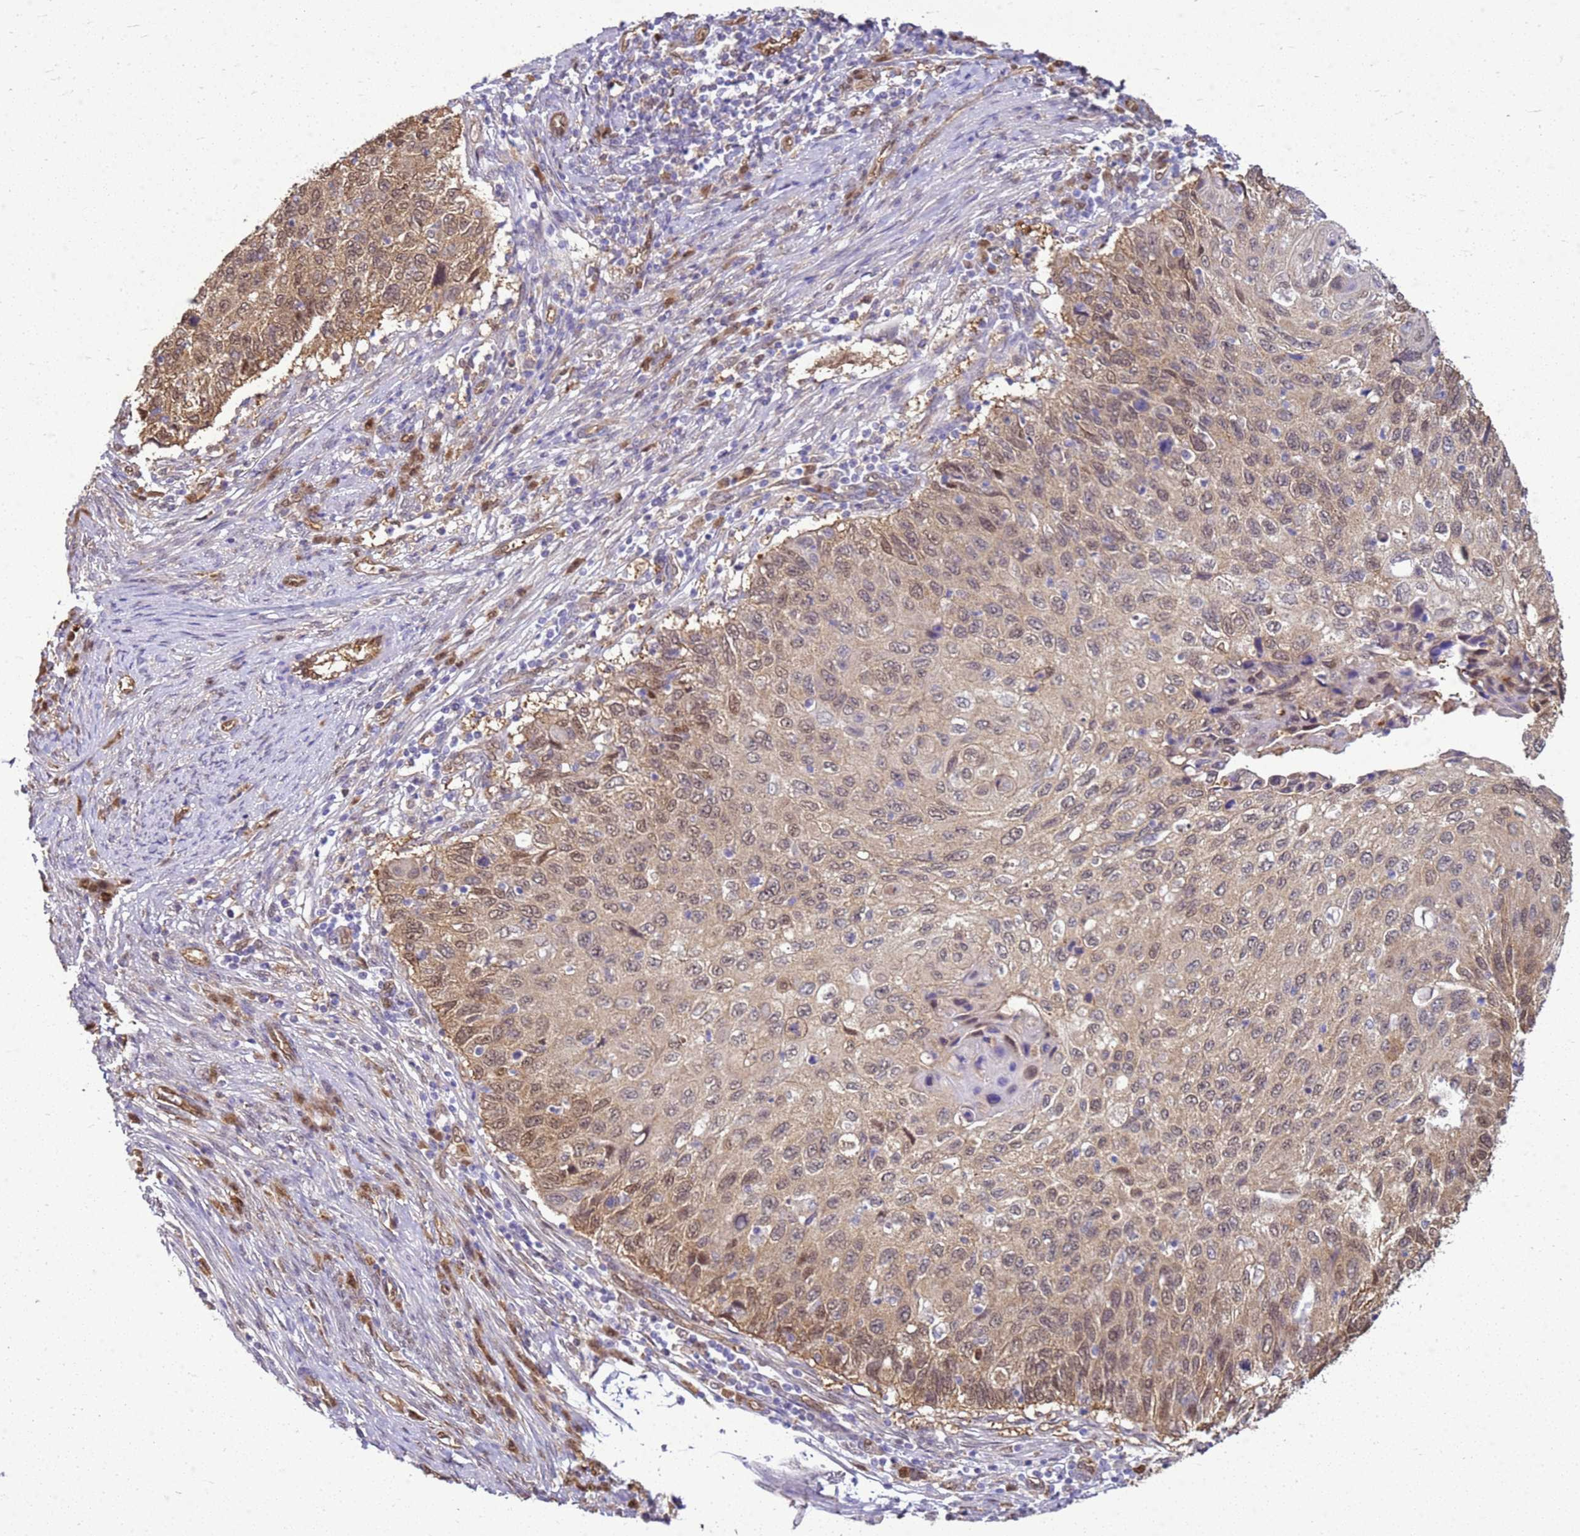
{"staining": {"intensity": "weak", "quantity": ">75%", "location": "cytoplasmic/membranous,nuclear"}, "tissue": "cervical cancer", "cell_type": "Tumor cells", "image_type": "cancer", "snomed": [{"axis": "morphology", "description": "Squamous cell carcinoma, NOS"}, {"axis": "topography", "description": "Cervix"}], "caption": "A brown stain highlights weak cytoplasmic/membranous and nuclear staining of a protein in human cervical squamous cell carcinoma tumor cells.", "gene": "YWHAE", "patient": {"sex": "female", "age": 70}}